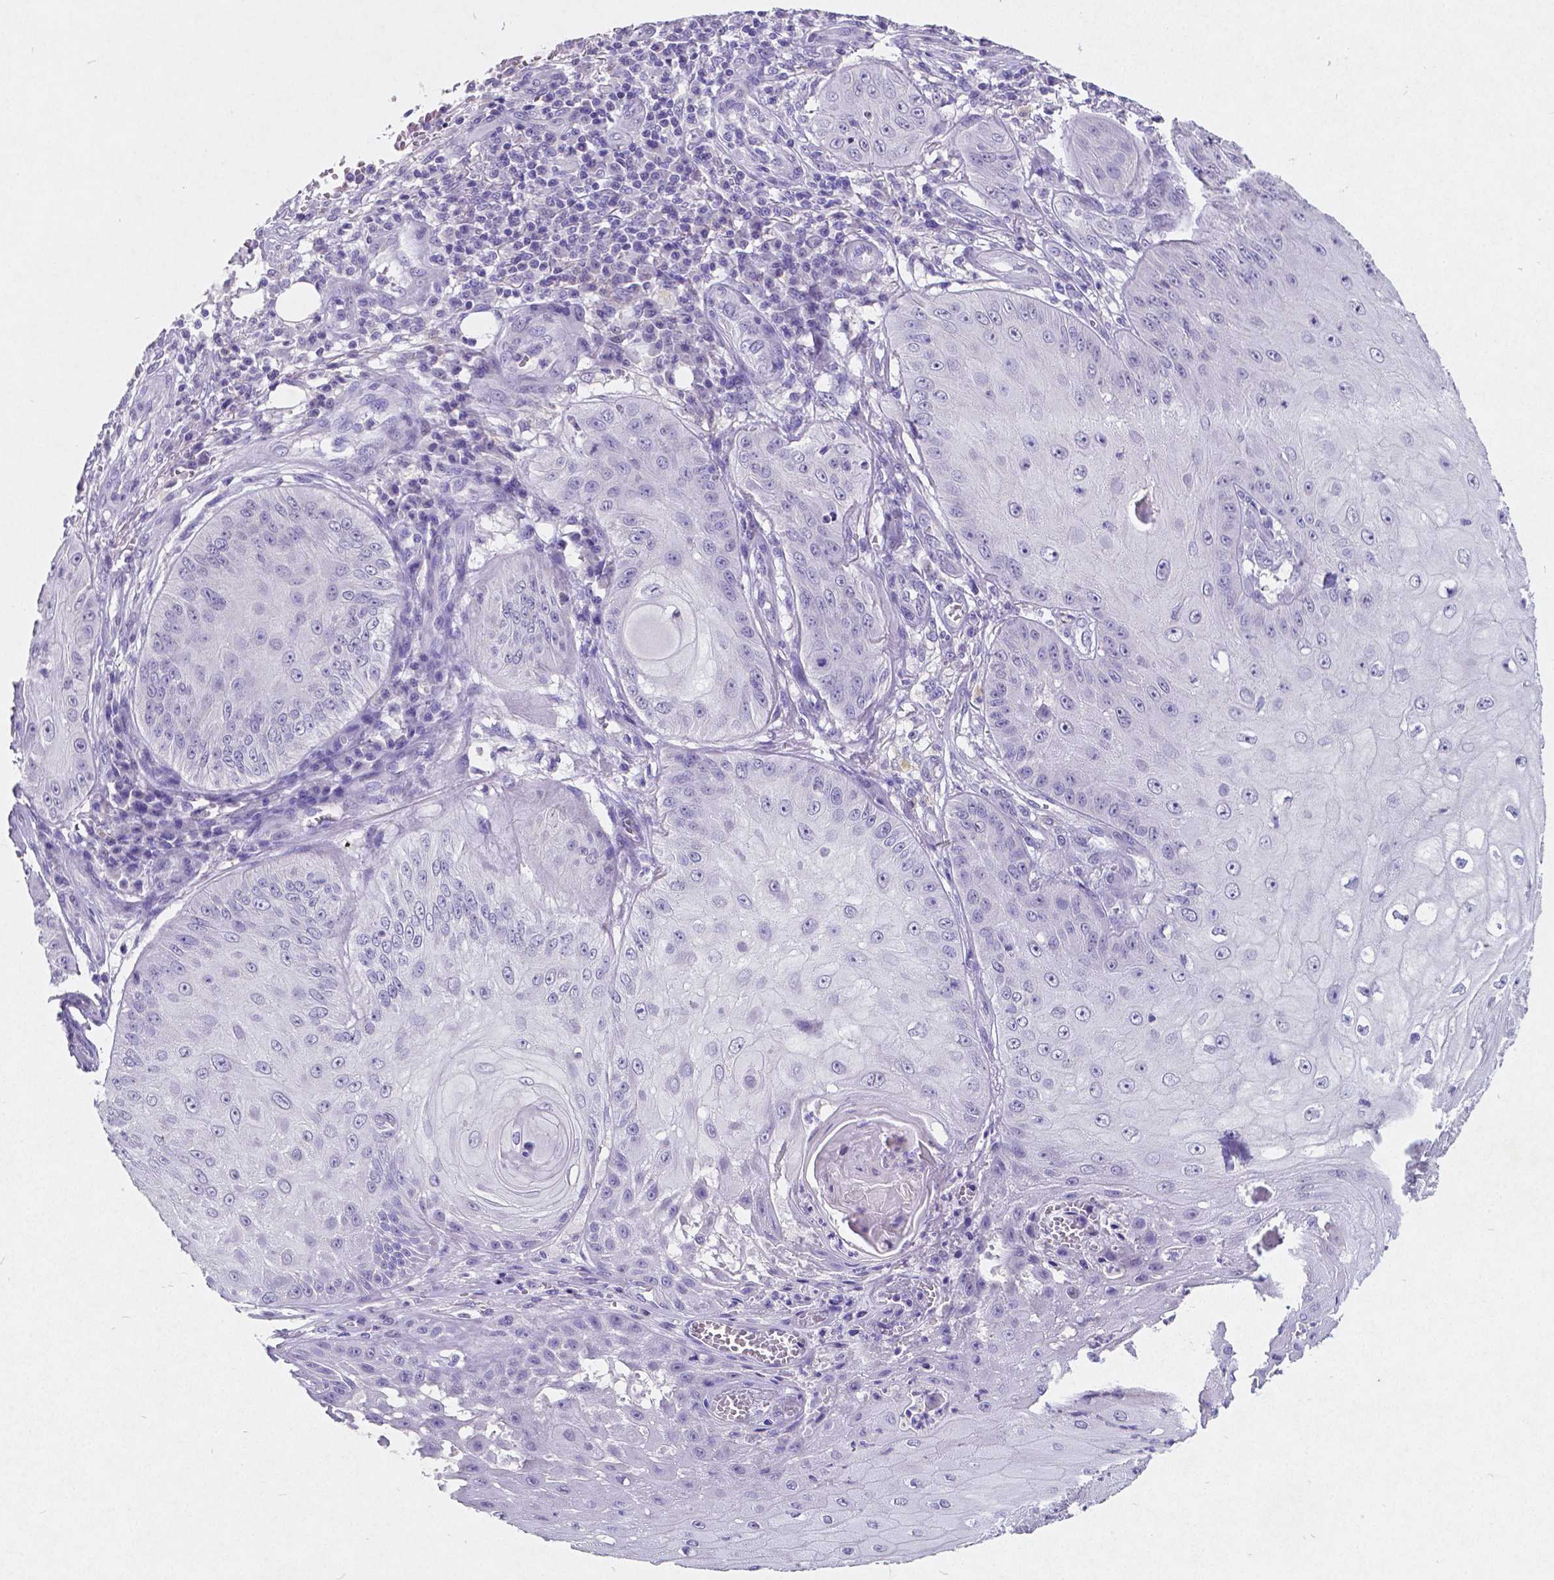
{"staining": {"intensity": "negative", "quantity": "none", "location": "none"}, "tissue": "skin cancer", "cell_type": "Tumor cells", "image_type": "cancer", "snomed": [{"axis": "morphology", "description": "Squamous cell carcinoma, NOS"}, {"axis": "topography", "description": "Skin"}], "caption": "A histopathology image of skin squamous cell carcinoma stained for a protein reveals no brown staining in tumor cells.", "gene": "SATB2", "patient": {"sex": "male", "age": 70}}